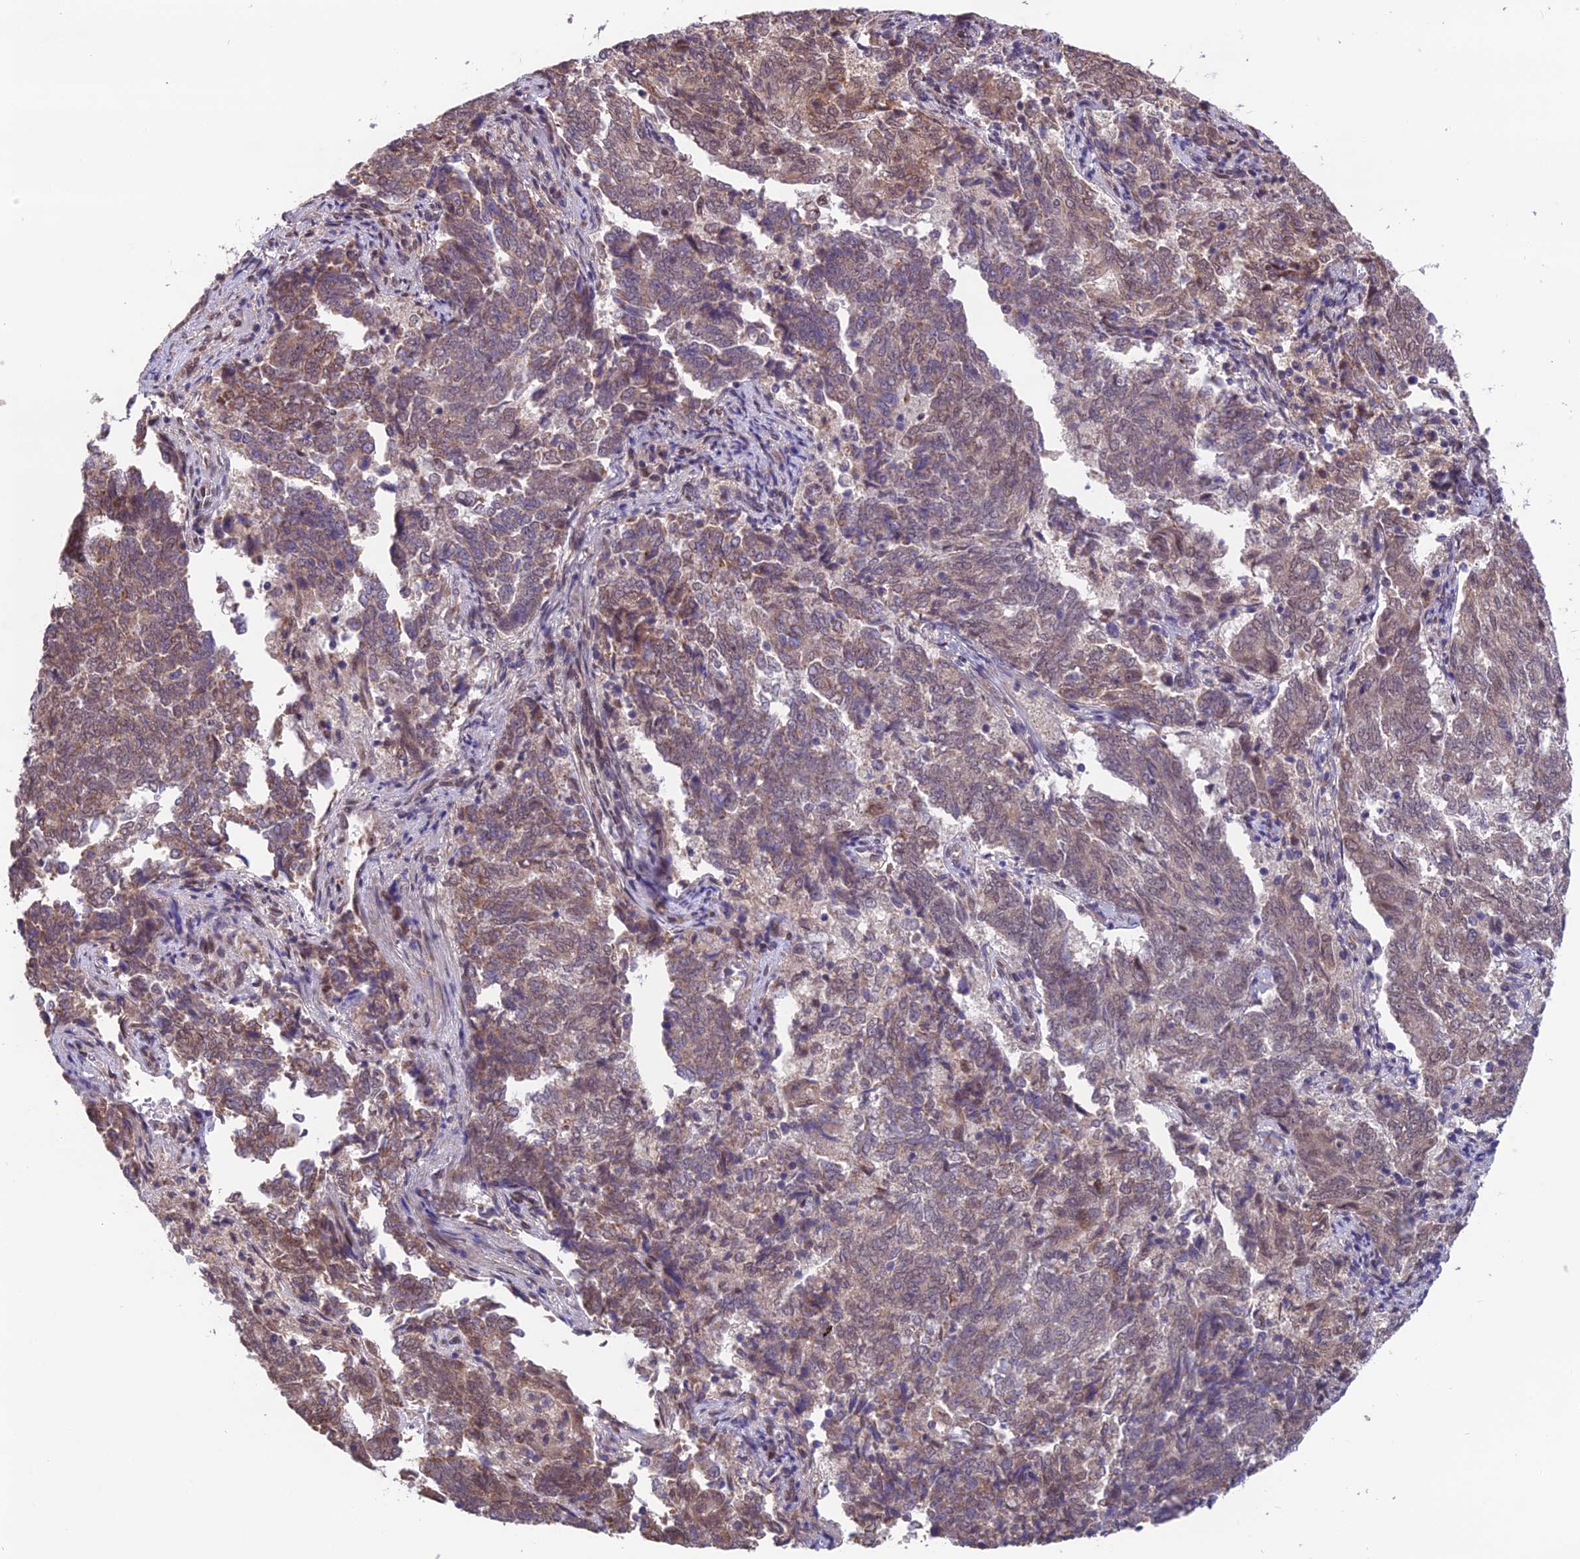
{"staining": {"intensity": "weak", "quantity": "25%-75%", "location": "cytoplasmic/membranous,nuclear"}, "tissue": "endometrial cancer", "cell_type": "Tumor cells", "image_type": "cancer", "snomed": [{"axis": "morphology", "description": "Adenocarcinoma, NOS"}, {"axis": "topography", "description": "Endometrium"}], "caption": "Immunohistochemical staining of endometrial cancer displays low levels of weak cytoplasmic/membranous and nuclear positivity in approximately 25%-75% of tumor cells. (IHC, brightfield microscopy, high magnification).", "gene": "CYP2R1", "patient": {"sex": "female", "age": 80}}